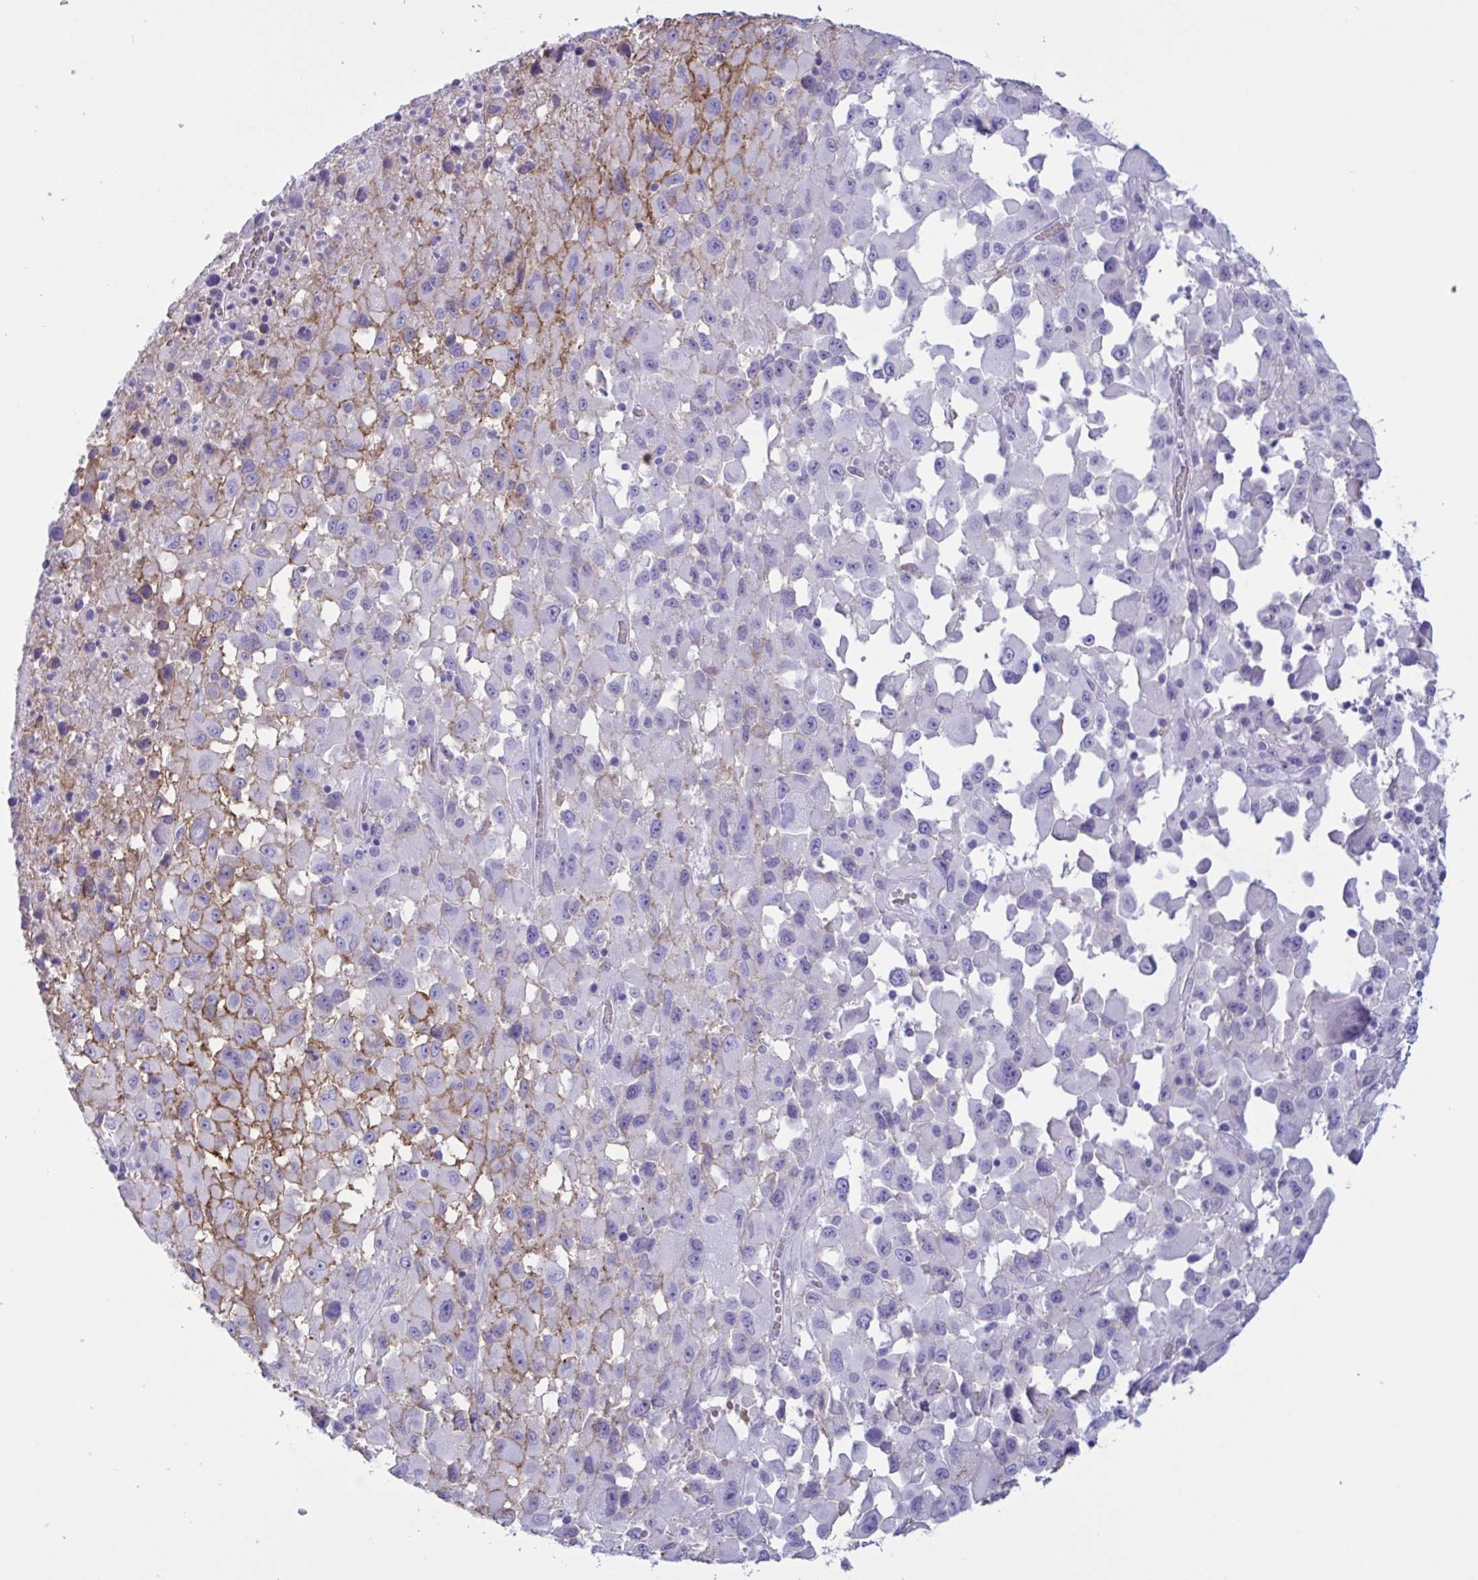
{"staining": {"intensity": "moderate", "quantity": "<25%", "location": "cytoplasmic/membranous"}, "tissue": "melanoma", "cell_type": "Tumor cells", "image_type": "cancer", "snomed": [{"axis": "morphology", "description": "Malignant melanoma, Metastatic site"}, {"axis": "topography", "description": "Soft tissue"}], "caption": "Melanoma stained with DAB IHC exhibits low levels of moderate cytoplasmic/membranous positivity in about <25% of tumor cells. (Stains: DAB in brown, nuclei in blue, Microscopy: brightfield microscopy at high magnification).", "gene": "SLC2A1", "patient": {"sex": "male", "age": 50}}